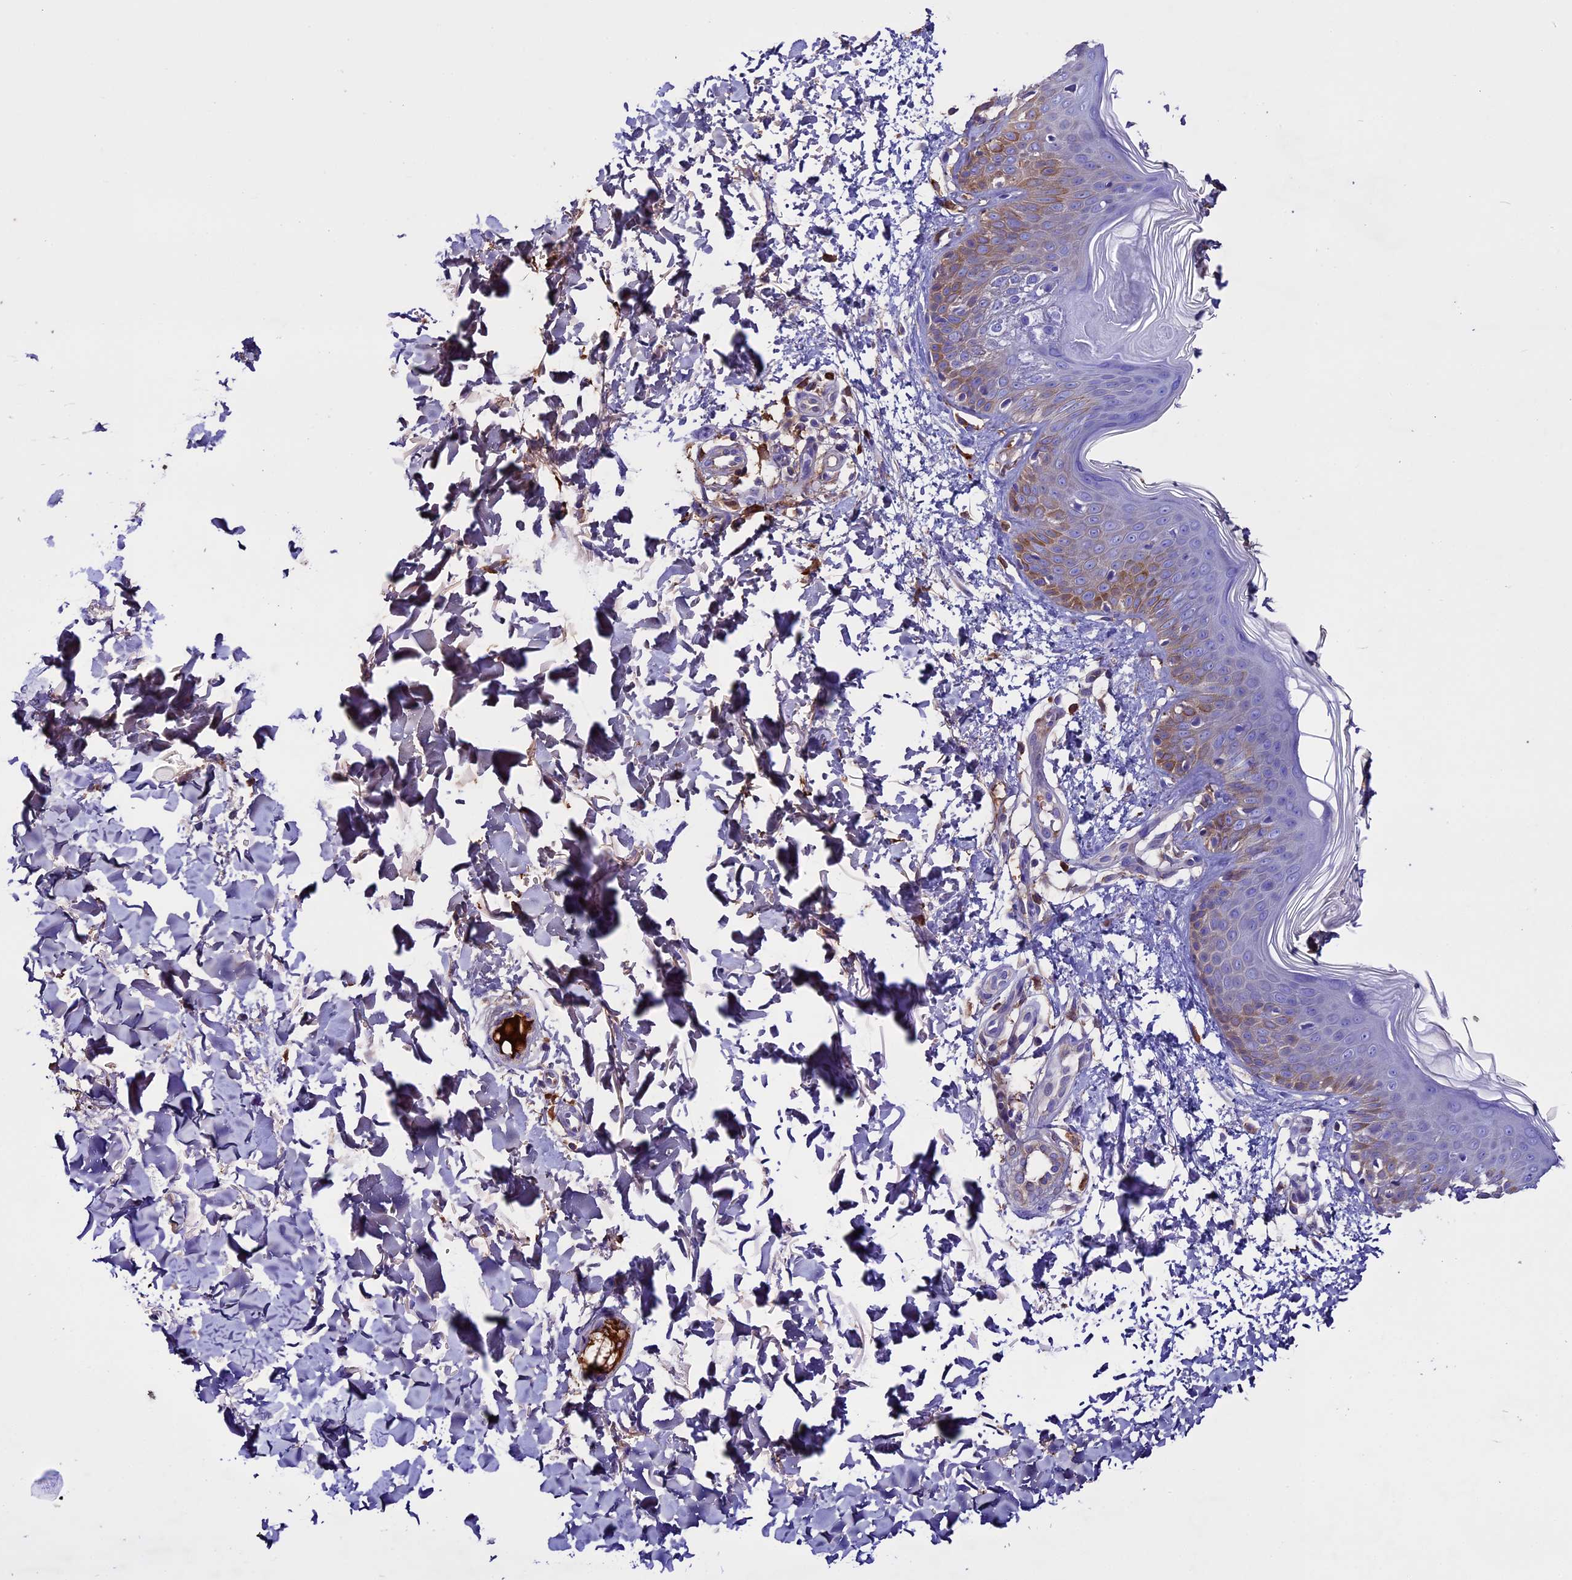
{"staining": {"intensity": "negative", "quantity": "none", "location": "none"}, "tissue": "skin", "cell_type": "Fibroblasts", "image_type": "normal", "snomed": [{"axis": "morphology", "description": "Normal tissue, NOS"}, {"axis": "topography", "description": "Skin"}], "caption": "Human skin stained for a protein using immunohistochemistry (IHC) displays no expression in fibroblasts.", "gene": "TCP11L2", "patient": {"sex": "male", "age": 37}}